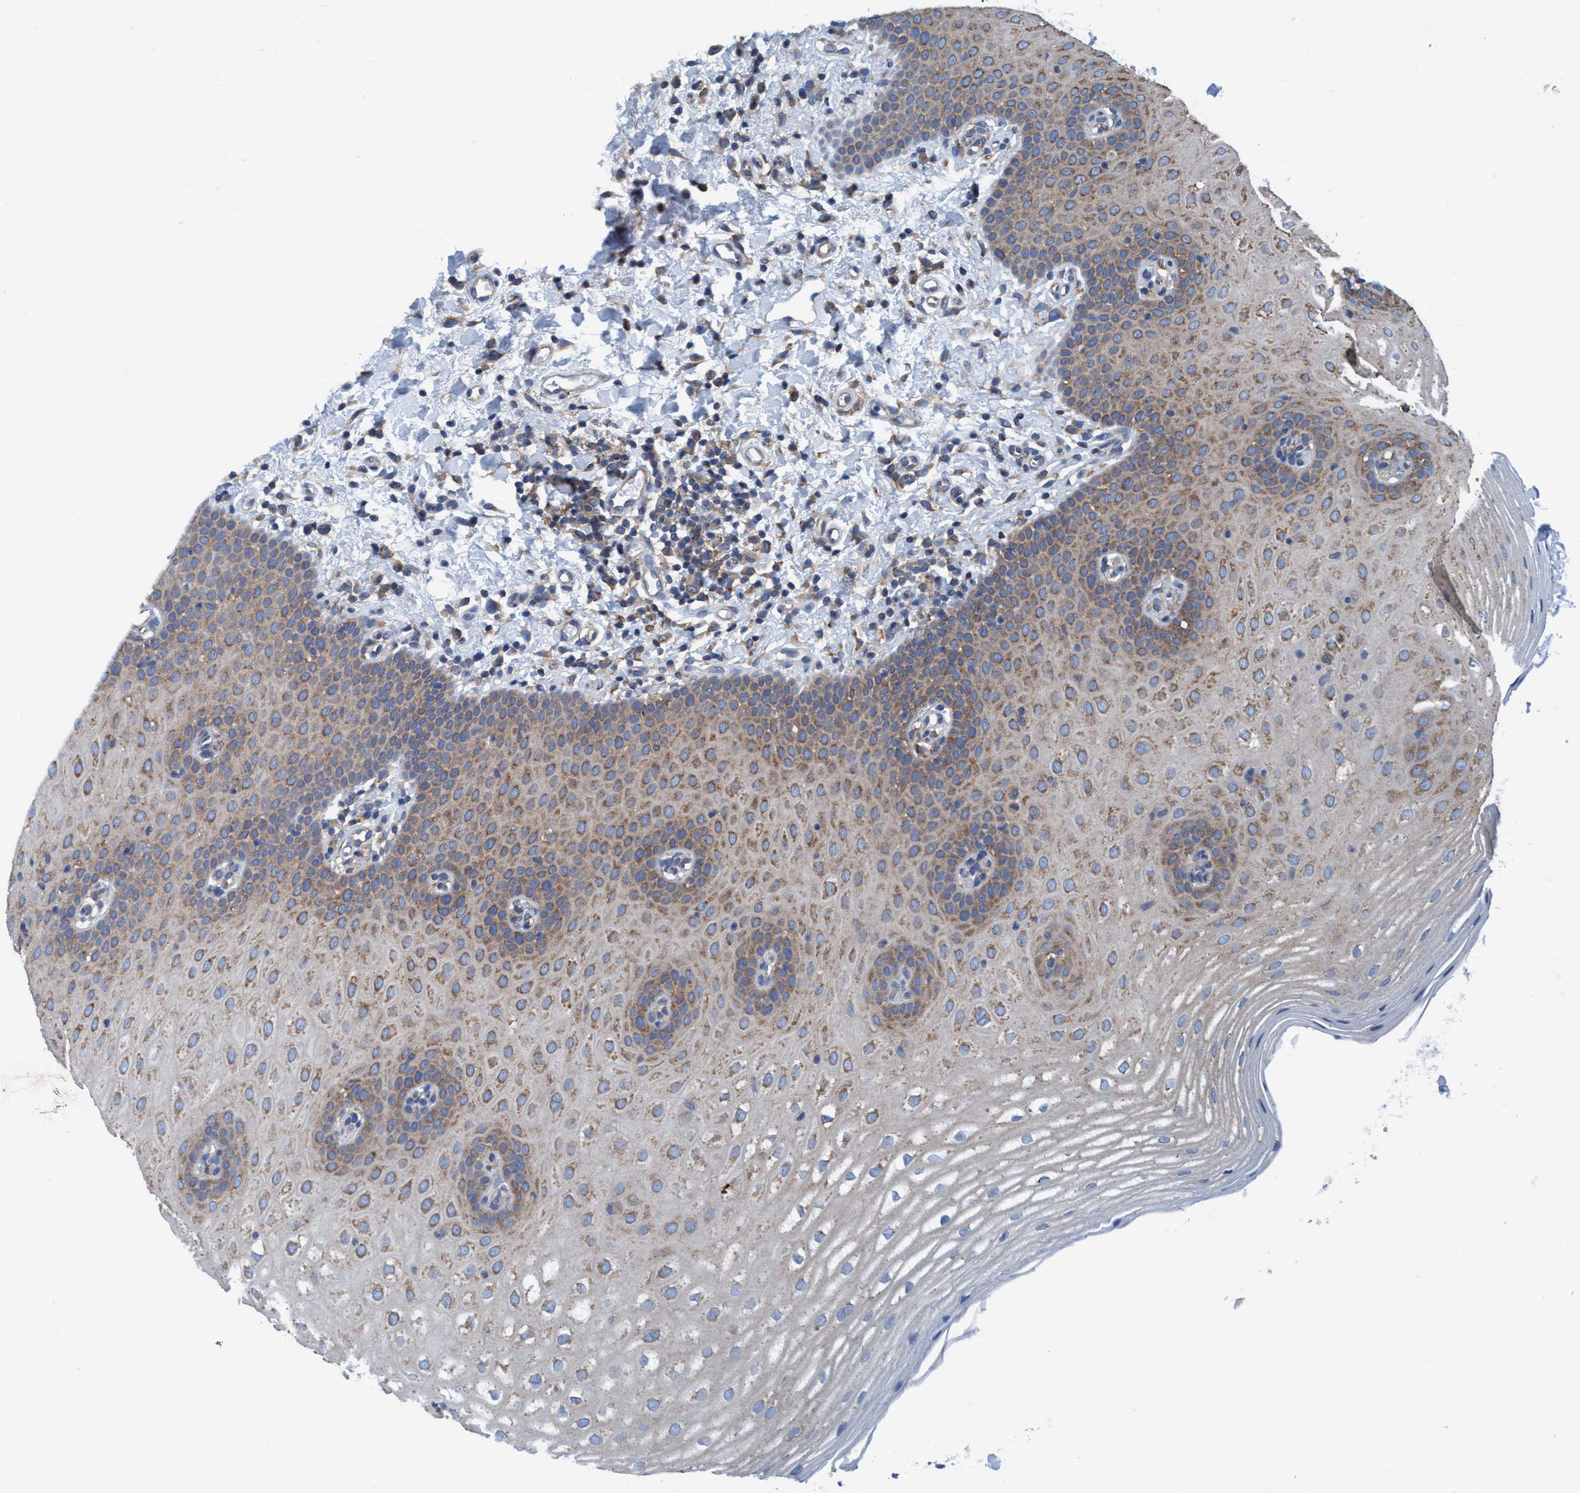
{"staining": {"intensity": "moderate", "quantity": ">75%", "location": "cytoplasmic/membranous"}, "tissue": "oral mucosa", "cell_type": "Squamous epithelial cells", "image_type": "normal", "snomed": [{"axis": "morphology", "description": "Normal tissue, NOS"}, {"axis": "topography", "description": "Skin"}, {"axis": "topography", "description": "Oral tissue"}], "caption": "Oral mucosa stained with immunohistochemistry reveals moderate cytoplasmic/membranous staining in about >75% of squamous epithelial cells.", "gene": "NMT1", "patient": {"sex": "male", "age": 84}}